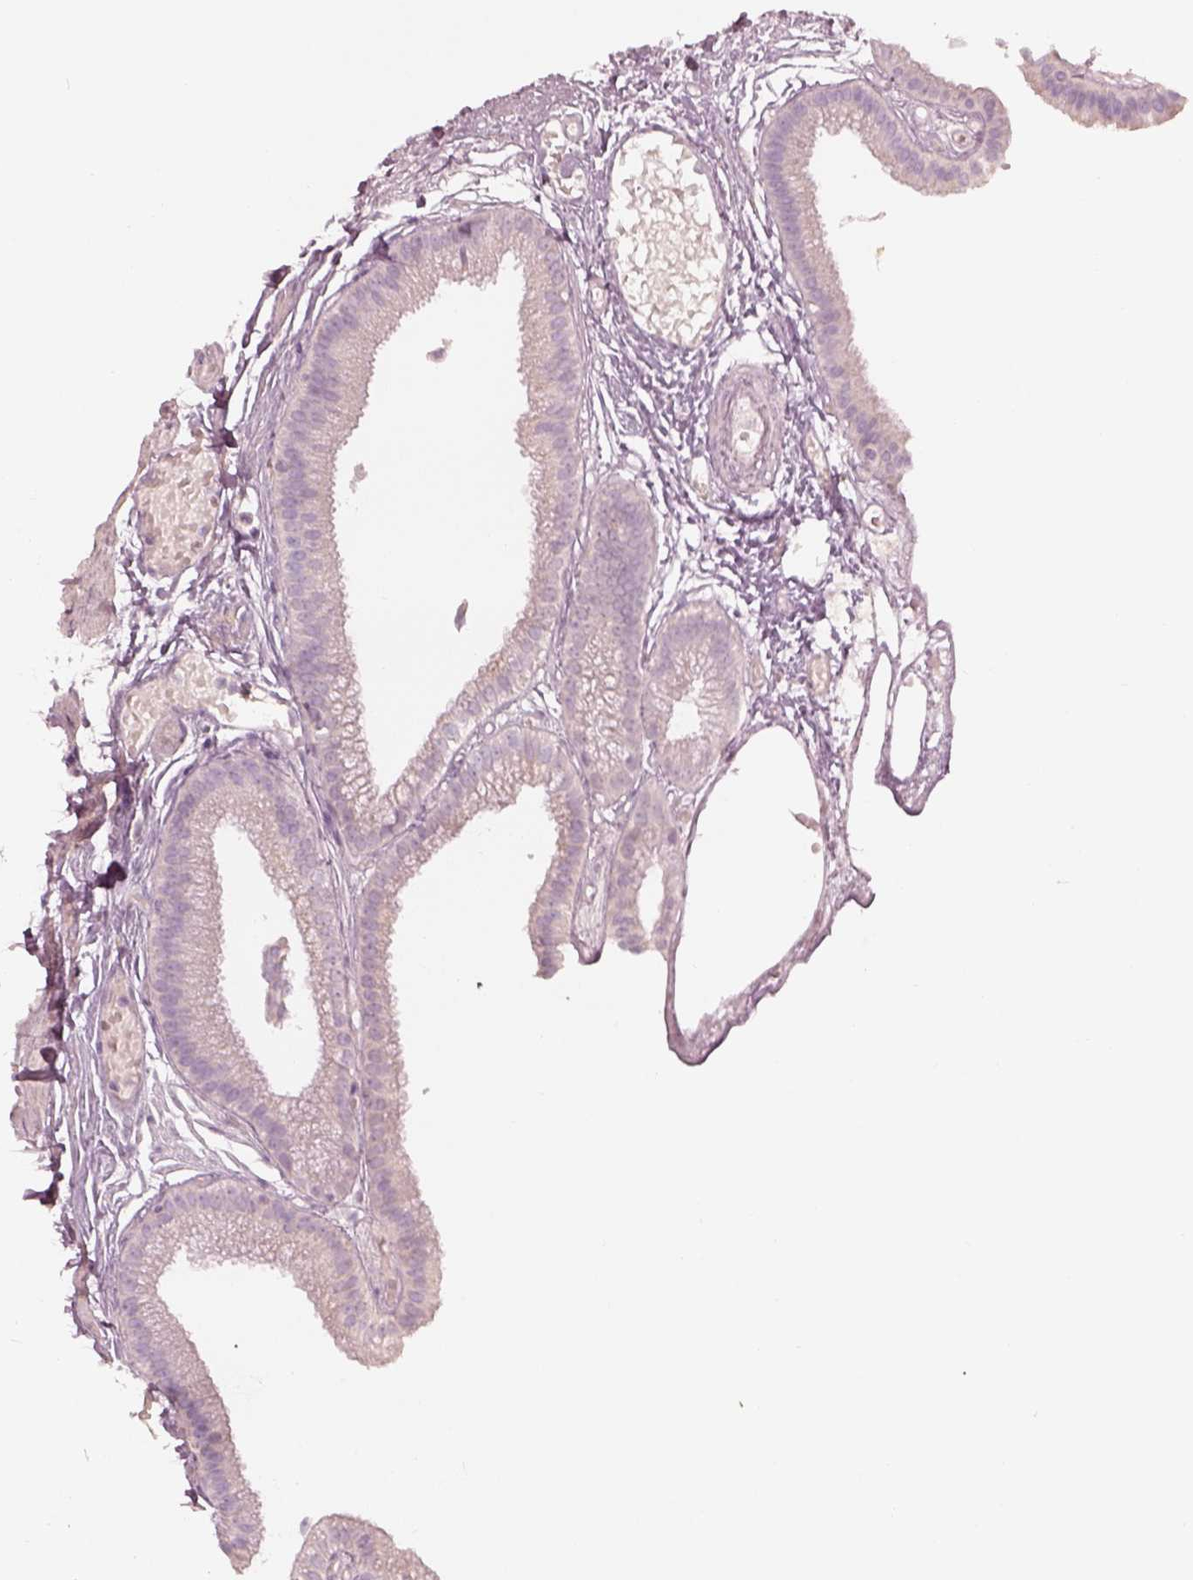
{"staining": {"intensity": "negative", "quantity": "none", "location": "none"}, "tissue": "gallbladder", "cell_type": "Glandular cells", "image_type": "normal", "snomed": [{"axis": "morphology", "description": "Normal tissue, NOS"}, {"axis": "topography", "description": "Gallbladder"}], "caption": "DAB immunohistochemical staining of unremarkable gallbladder shows no significant staining in glandular cells.", "gene": "SPATA6L", "patient": {"sex": "female", "age": 45}}